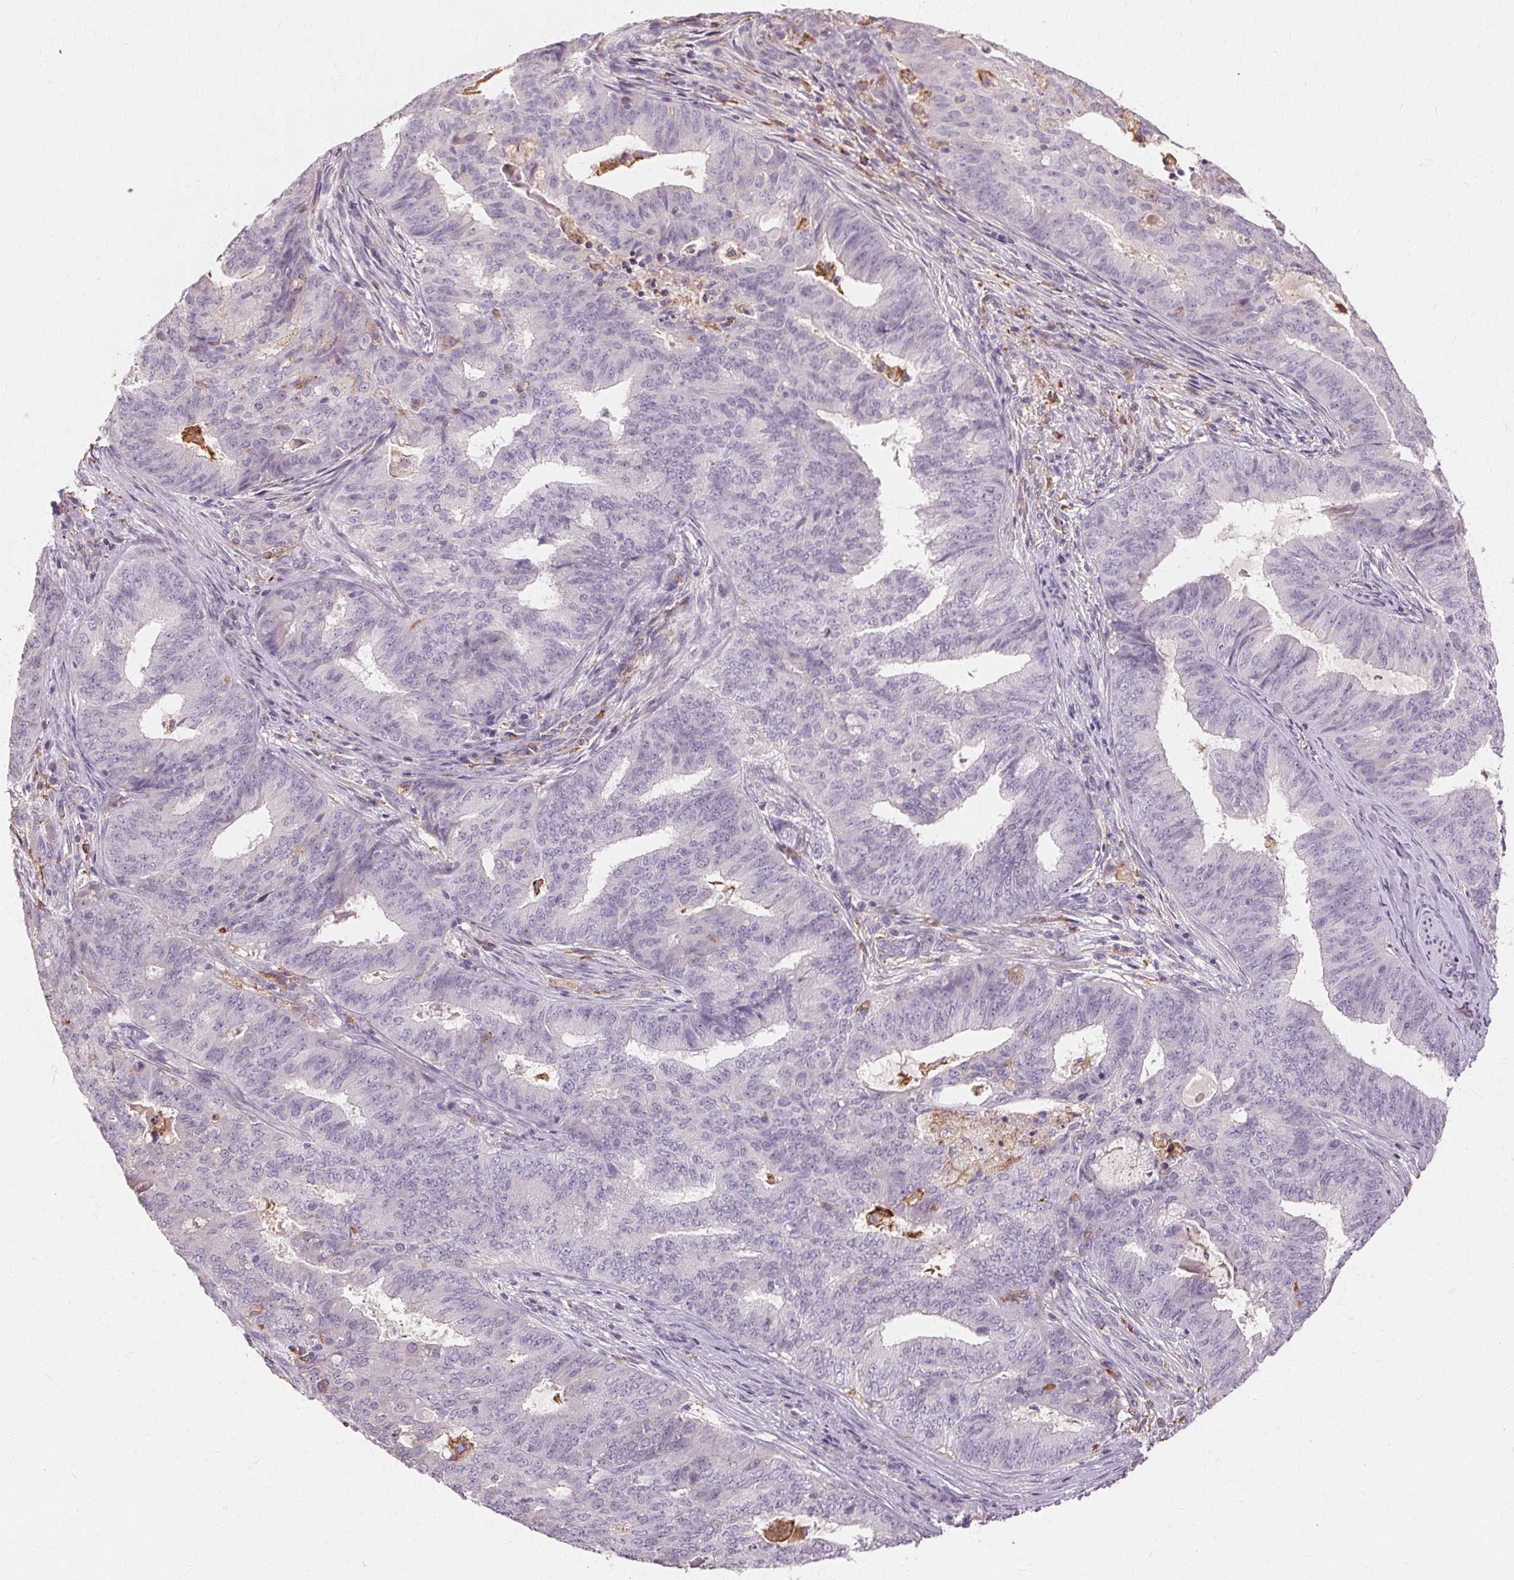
{"staining": {"intensity": "negative", "quantity": "none", "location": "none"}, "tissue": "endometrial cancer", "cell_type": "Tumor cells", "image_type": "cancer", "snomed": [{"axis": "morphology", "description": "Adenocarcinoma, NOS"}, {"axis": "topography", "description": "Endometrium"}], "caption": "Immunohistochemistry (IHC) image of adenocarcinoma (endometrial) stained for a protein (brown), which shows no positivity in tumor cells.", "gene": "IFNGR1", "patient": {"sex": "female", "age": 62}}